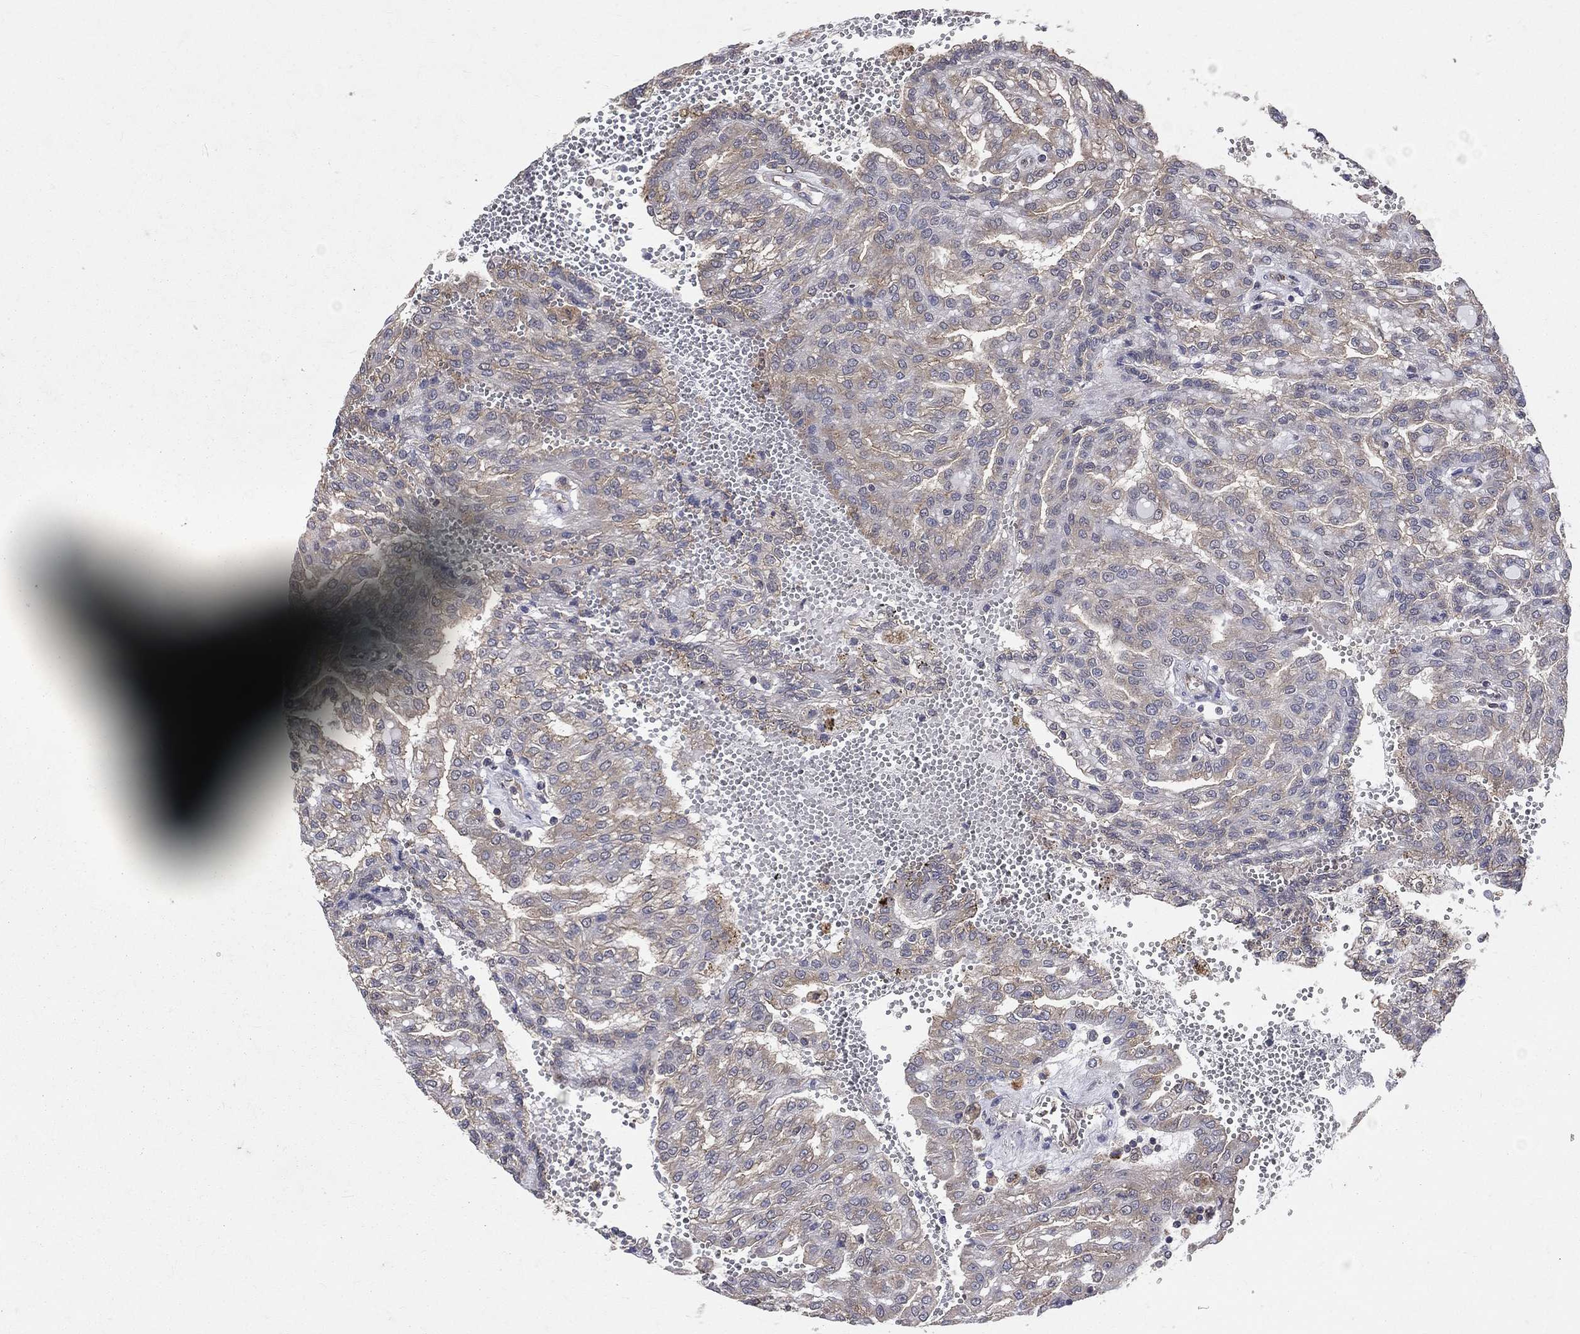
{"staining": {"intensity": "weak", "quantity": "25%-75%", "location": "cytoplasmic/membranous"}, "tissue": "renal cancer", "cell_type": "Tumor cells", "image_type": "cancer", "snomed": [{"axis": "morphology", "description": "Adenocarcinoma, NOS"}, {"axis": "topography", "description": "Kidney"}], "caption": "Human adenocarcinoma (renal) stained for a protein (brown) exhibits weak cytoplasmic/membranous positive expression in about 25%-75% of tumor cells.", "gene": "GMPR2", "patient": {"sex": "male", "age": 63}}